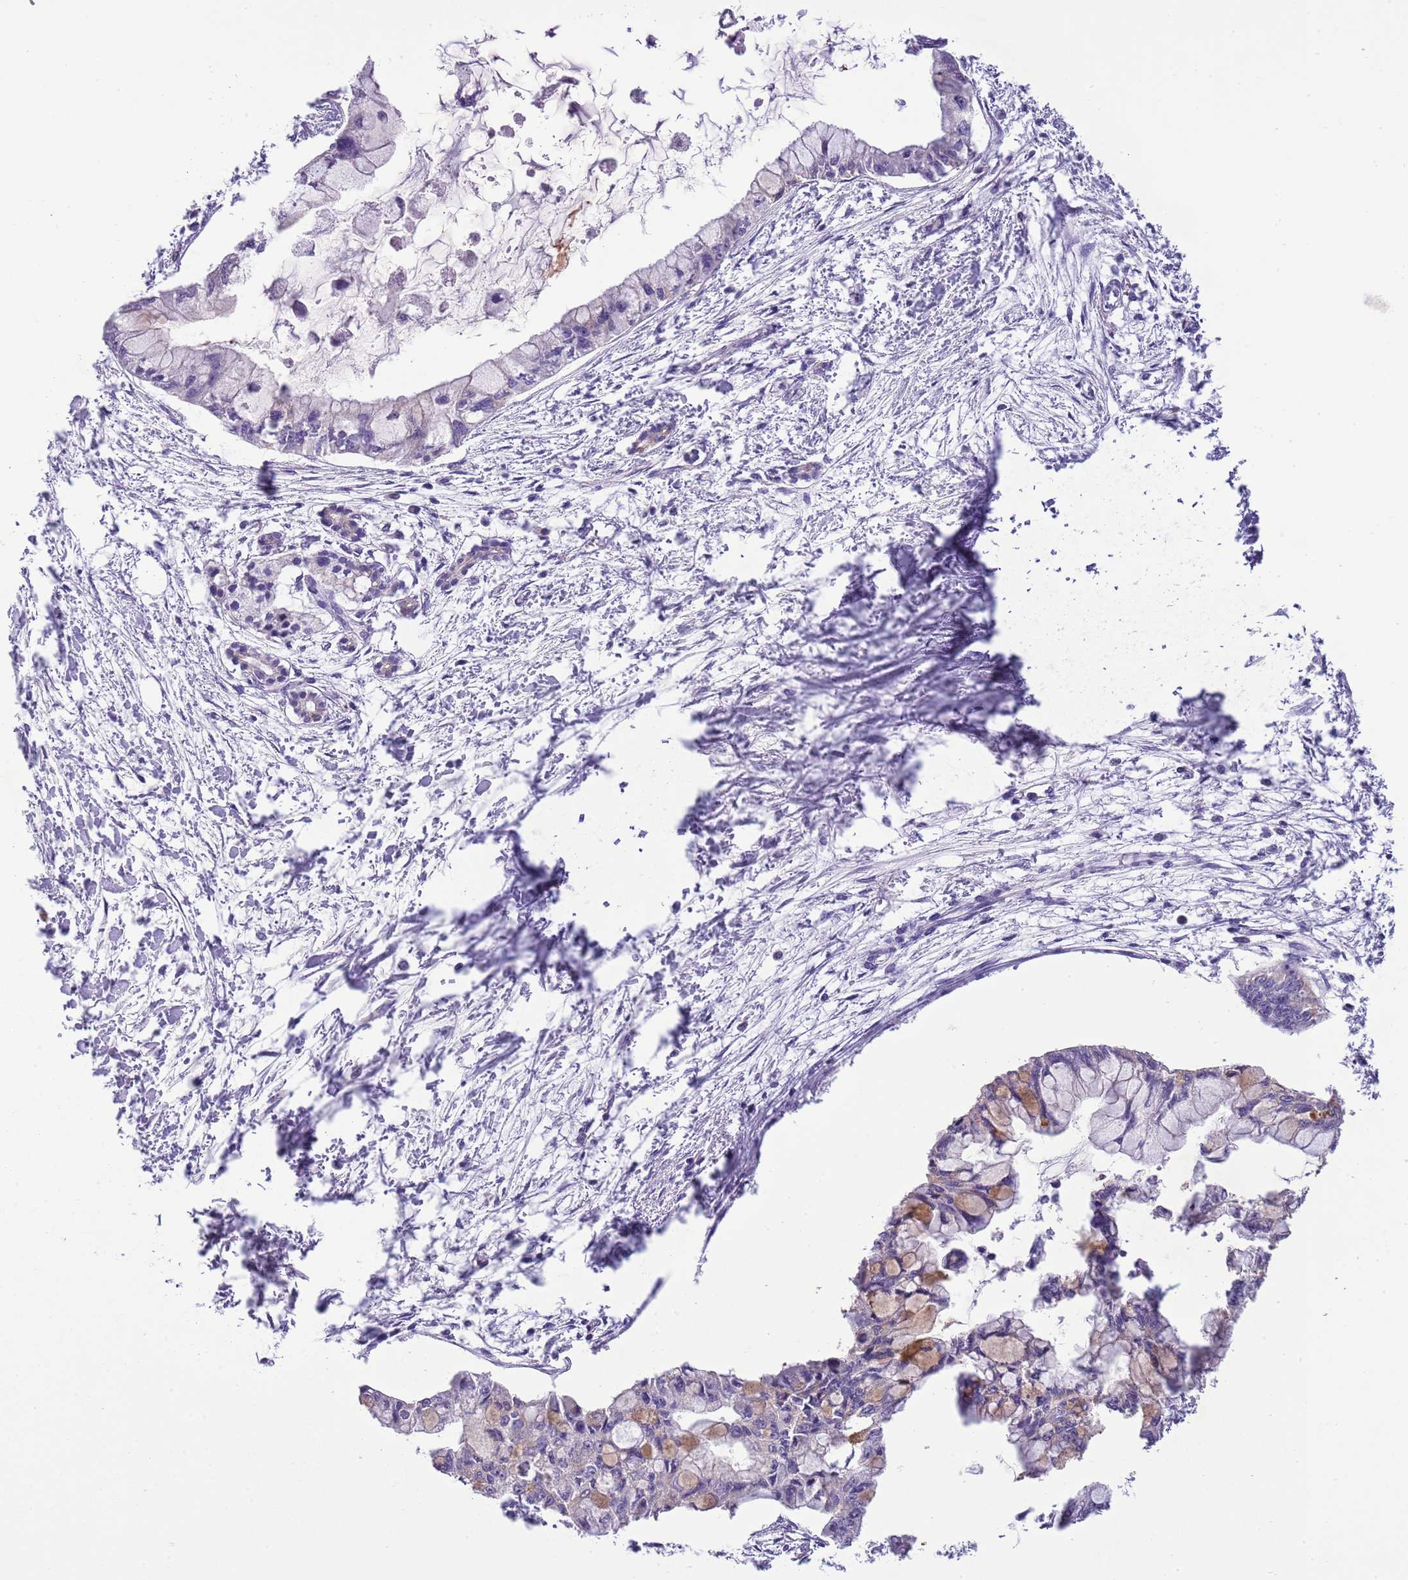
{"staining": {"intensity": "weak", "quantity": "<25%", "location": "cytoplasmic/membranous"}, "tissue": "pancreatic cancer", "cell_type": "Tumor cells", "image_type": "cancer", "snomed": [{"axis": "morphology", "description": "Adenocarcinoma, NOS"}, {"axis": "topography", "description": "Pancreas"}], "caption": "Protein analysis of pancreatic cancer (adenocarcinoma) demonstrates no significant positivity in tumor cells.", "gene": "HES3", "patient": {"sex": "male", "age": 48}}